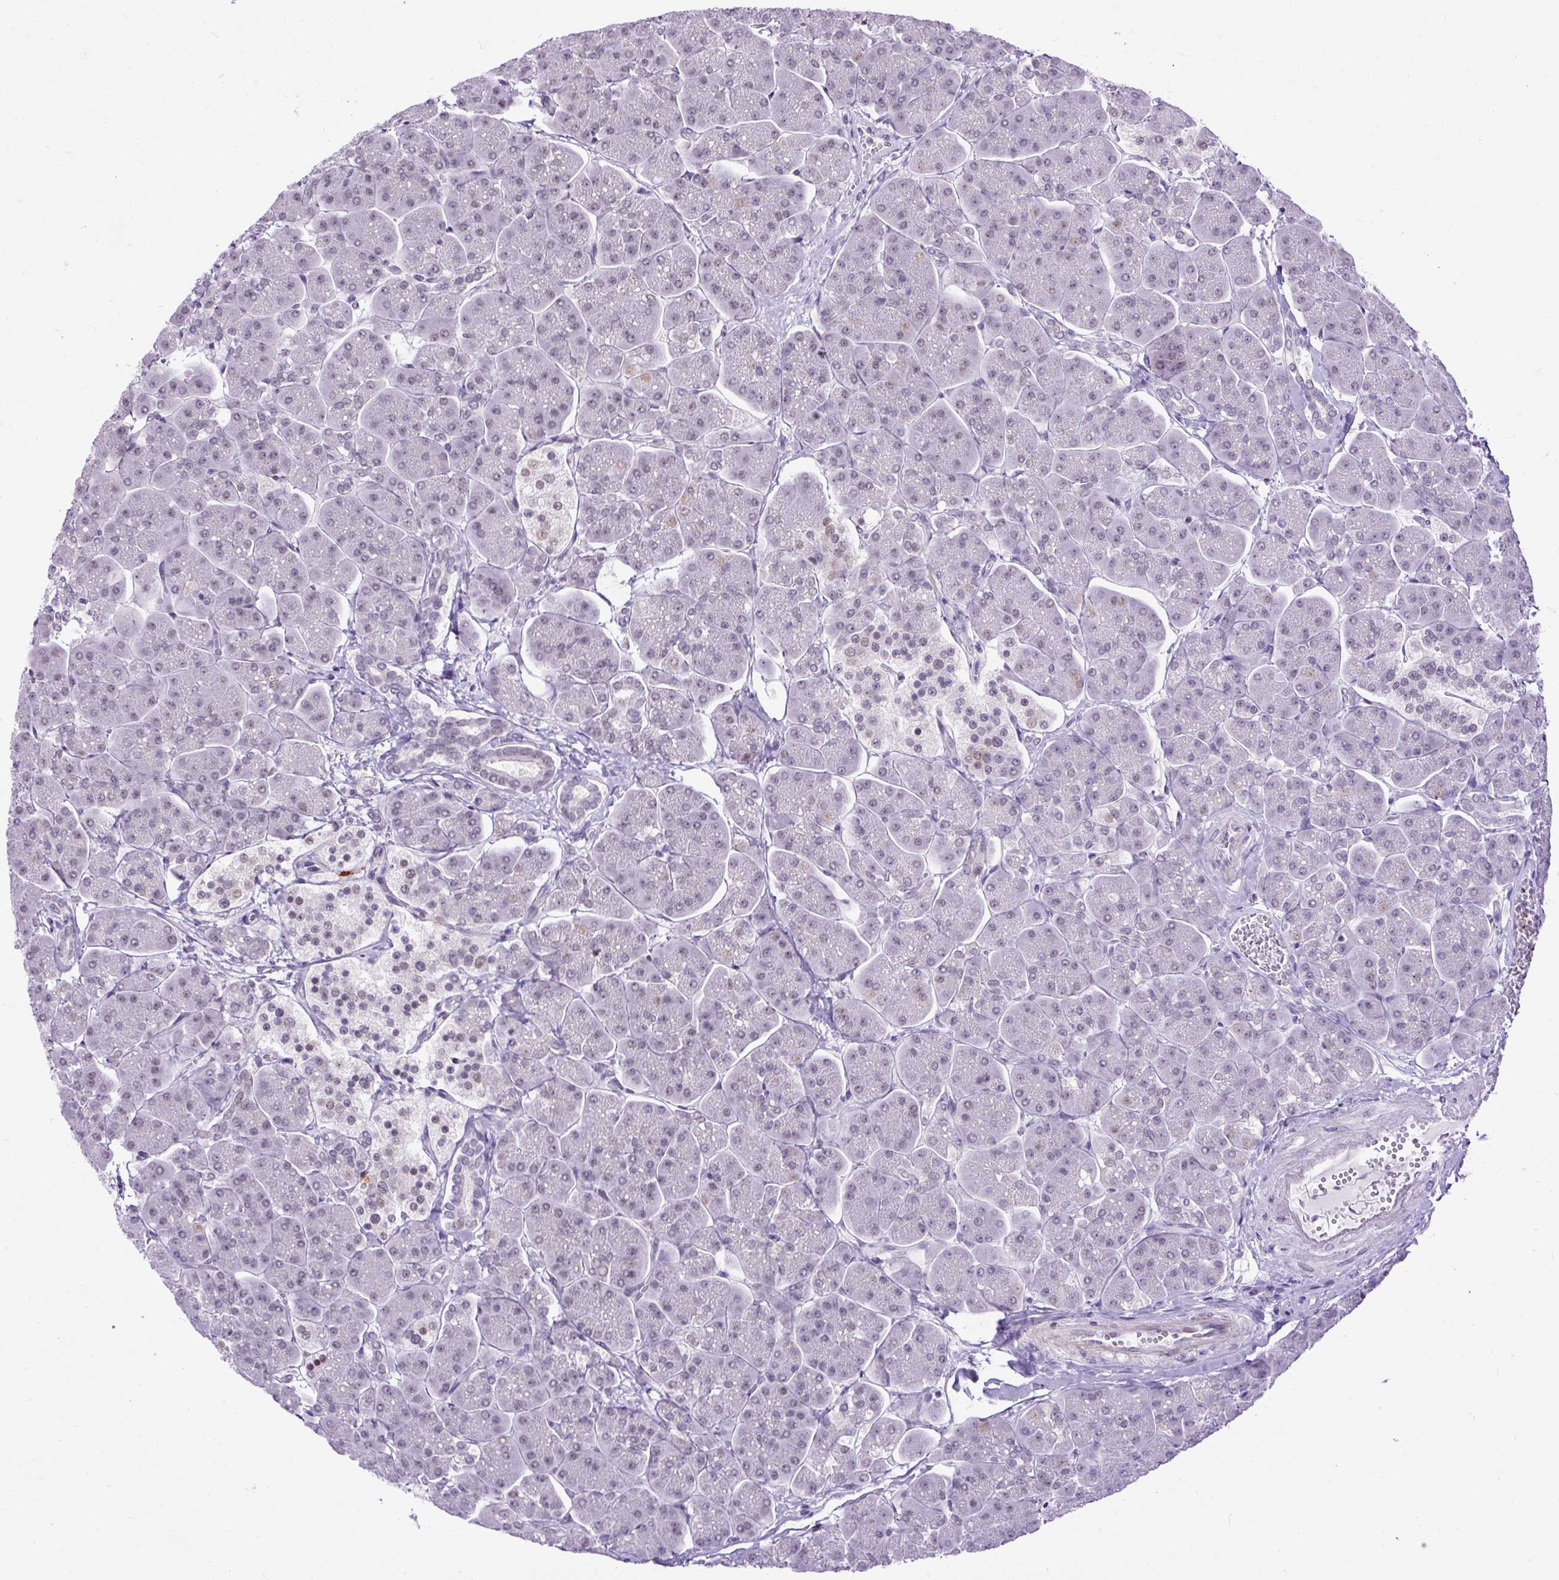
{"staining": {"intensity": "negative", "quantity": "none", "location": "none"}, "tissue": "pancreas", "cell_type": "Exocrine glandular cells", "image_type": "normal", "snomed": [{"axis": "morphology", "description": "Normal tissue, NOS"}, {"axis": "topography", "description": "Pancreas"}, {"axis": "topography", "description": "Peripheral nerve tissue"}], "caption": "A high-resolution image shows immunohistochemistry staining of unremarkable pancreas, which displays no significant staining in exocrine glandular cells. Brightfield microscopy of IHC stained with DAB (brown) and hematoxylin (blue), captured at high magnification.", "gene": "WNT10B", "patient": {"sex": "male", "age": 54}}